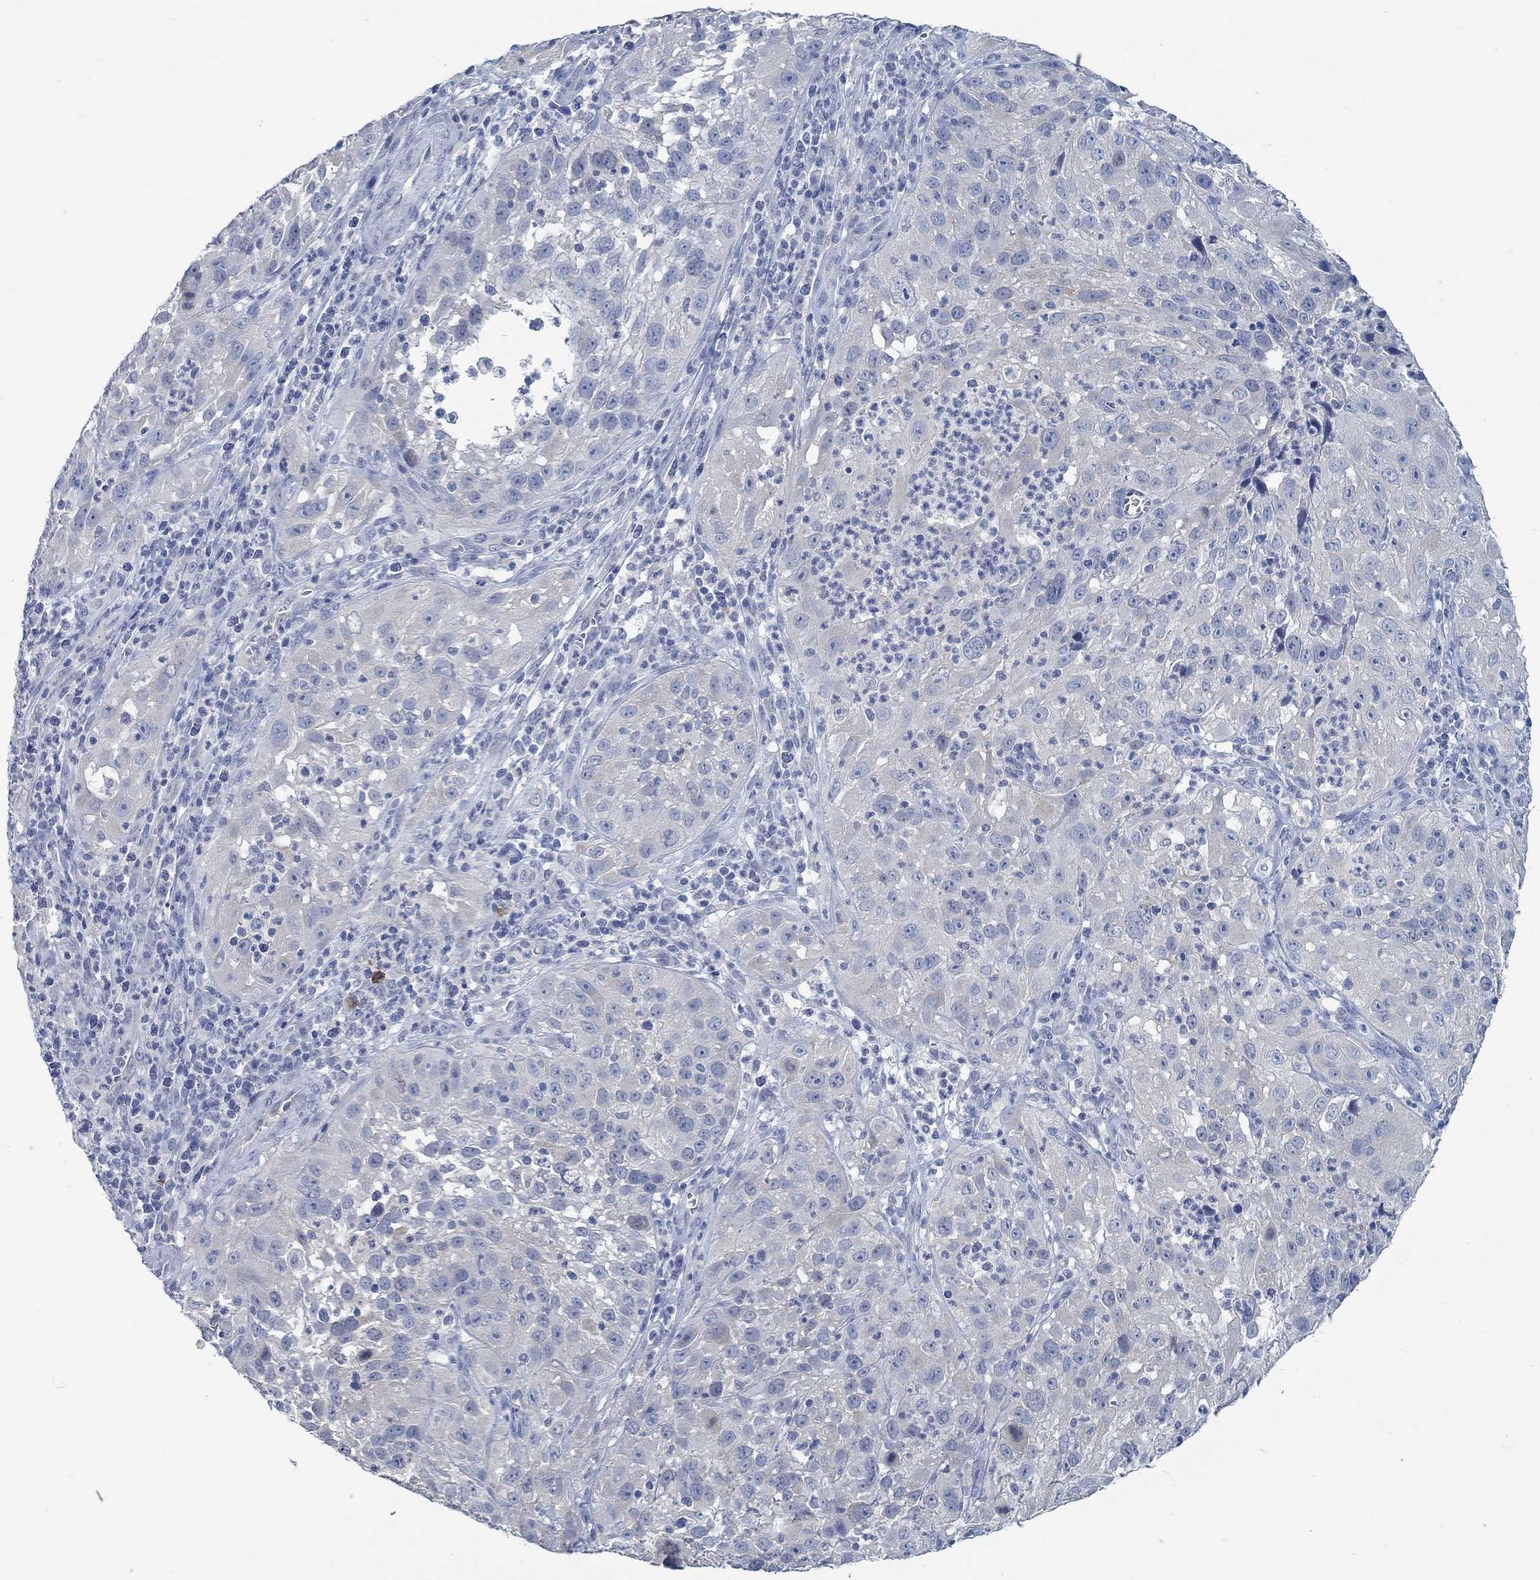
{"staining": {"intensity": "negative", "quantity": "none", "location": "none"}, "tissue": "cervical cancer", "cell_type": "Tumor cells", "image_type": "cancer", "snomed": [{"axis": "morphology", "description": "Squamous cell carcinoma, NOS"}, {"axis": "topography", "description": "Cervix"}], "caption": "Immunohistochemical staining of cervical squamous cell carcinoma shows no significant positivity in tumor cells.", "gene": "TEKT4", "patient": {"sex": "female", "age": 32}}